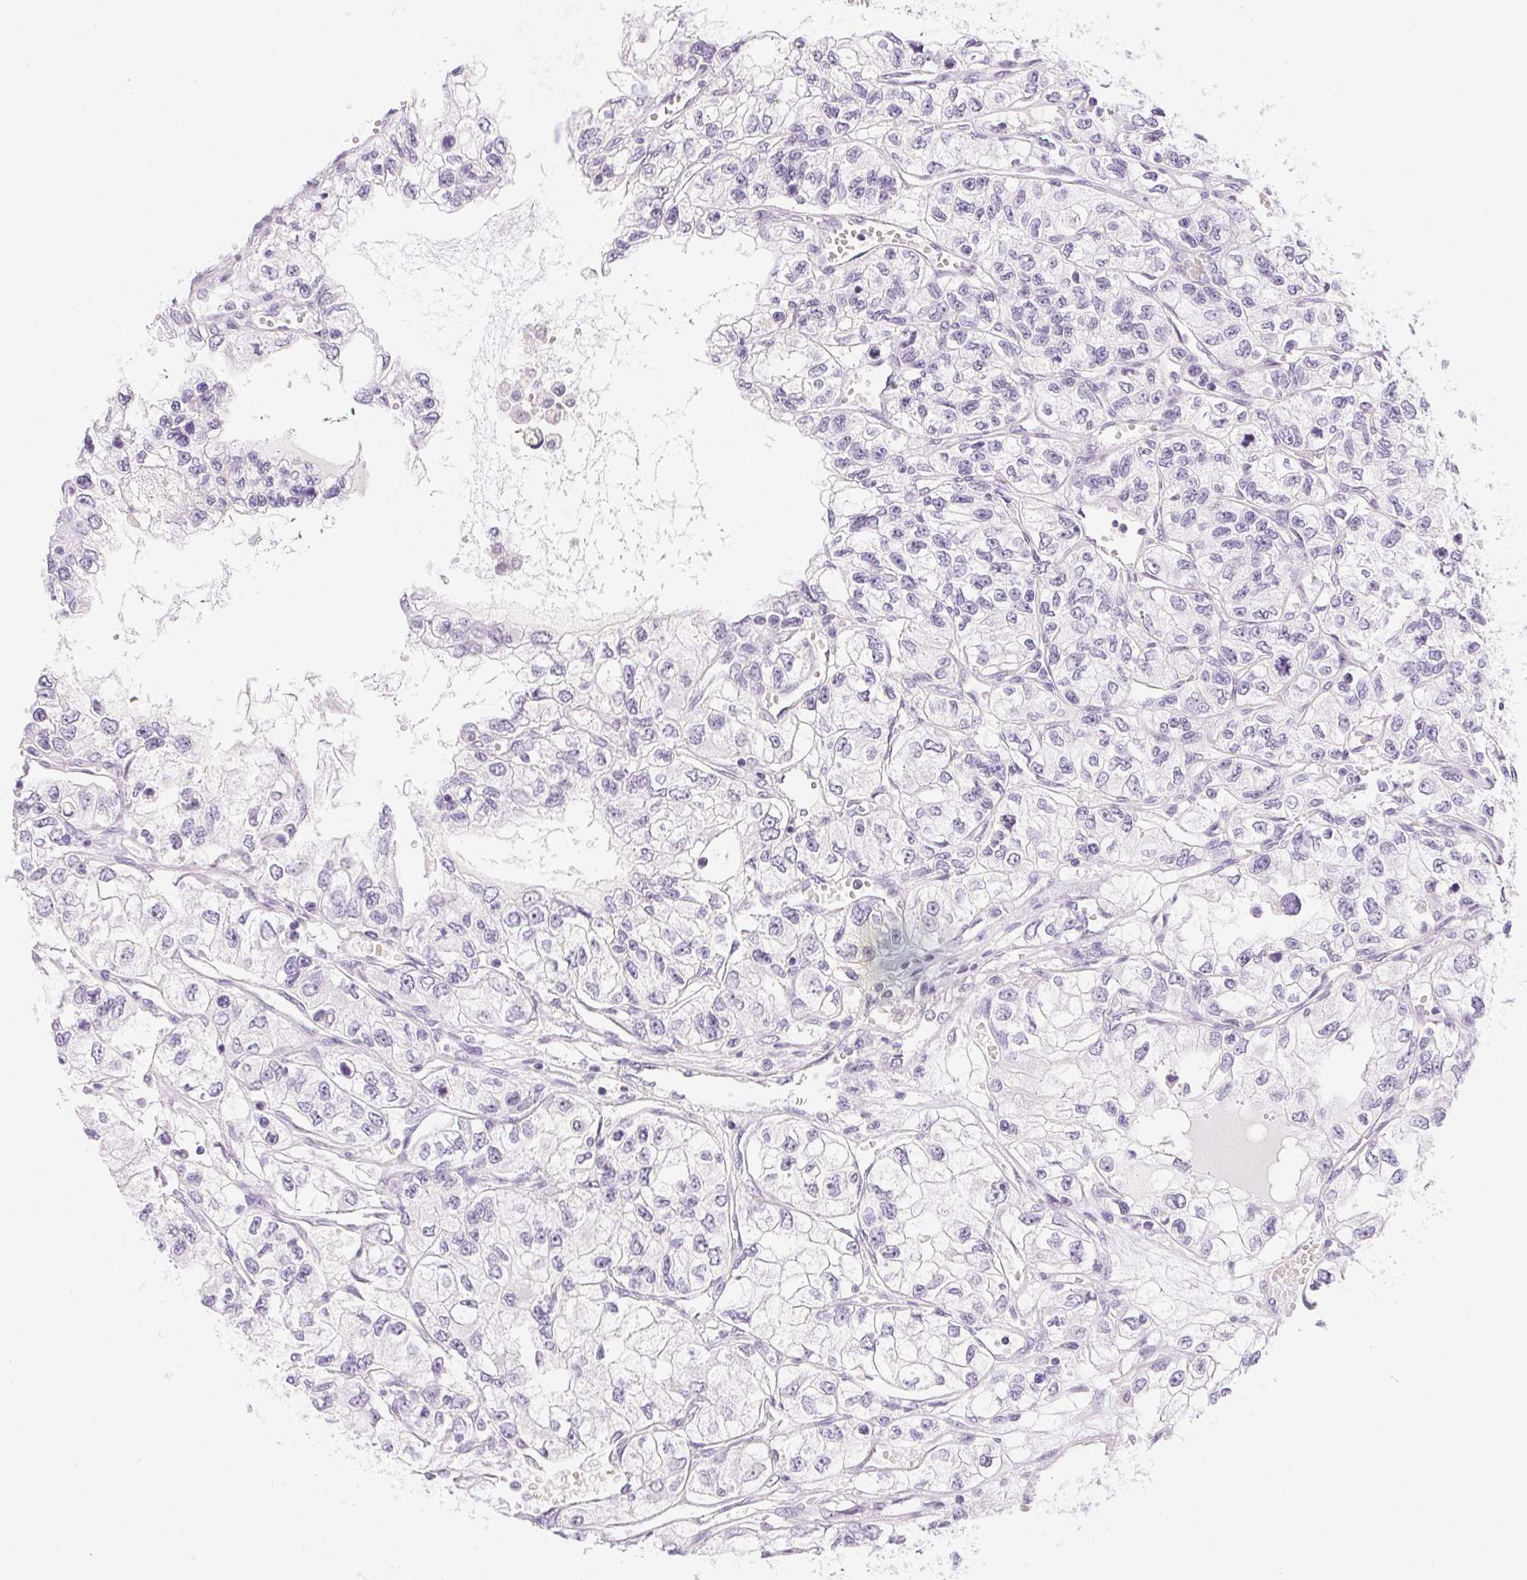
{"staining": {"intensity": "negative", "quantity": "none", "location": "none"}, "tissue": "renal cancer", "cell_type": "Tumor cells", "image_type": "cancer", "snomed": [{"axis": "morphology", "description": "Adenocarcinoma, NOS"}, {"axis": "topography", "description": "Kidney"}], "caption": "IHC of renal cancer shows no expression in tumor cells.", "gene": "PPY", "patient": {"sex": "female", "age": 59}}